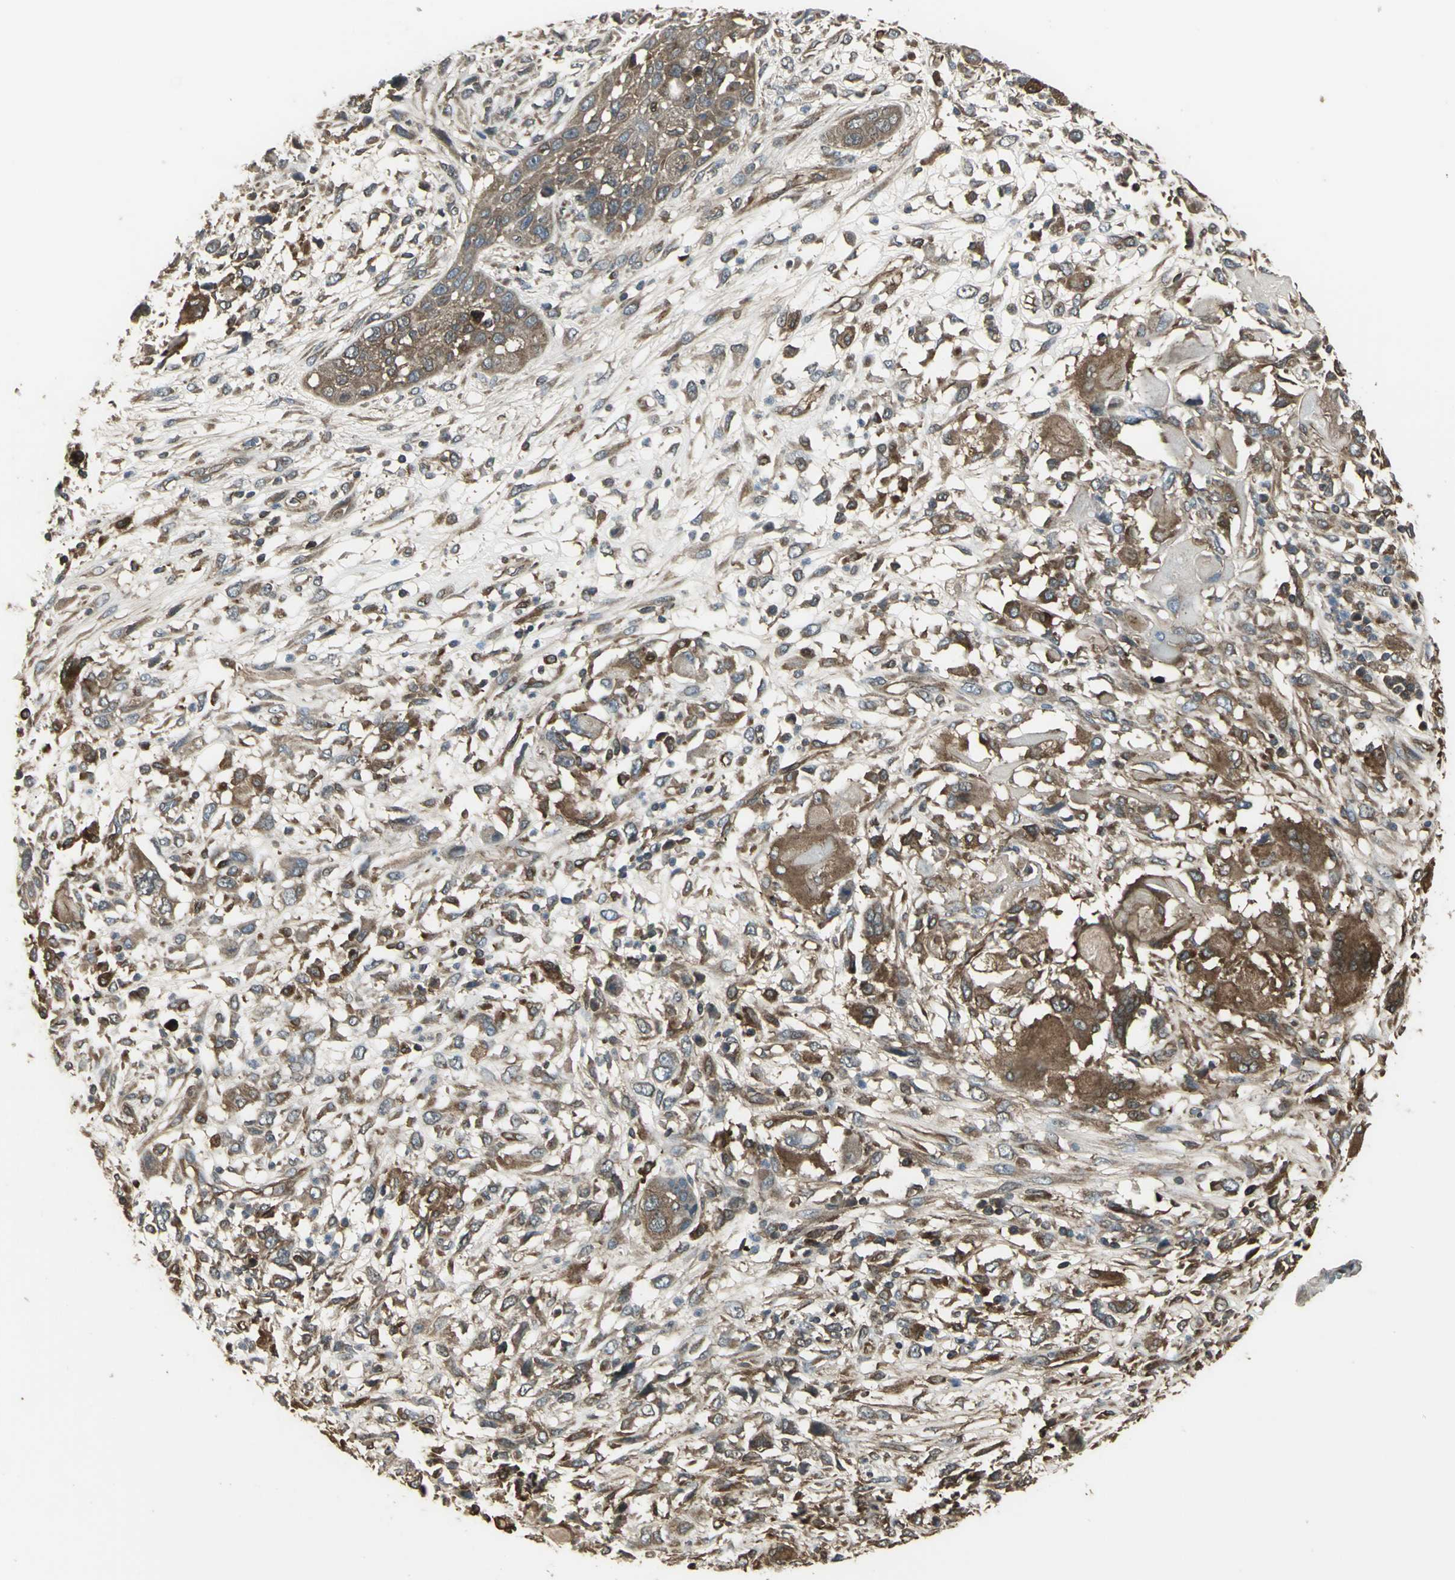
{"staining": {"intensity": "moderate", "quantity": ">75%", "location": "cytoplasmic/membranous"}, "tissue": "head and neck cancer", "cell_type": "Tumor cells", "image_type": "cancer", "snomed": [{"axis": "morphology", "description": "Neoplasm, malignant, NOS"}, {"axis": "topography", "description": "Salivary gland"}, {"axis": "topography", "description": "Head-Neck"}], "caption": "This is a micrograph of immunohistochemistry staining of head and neck neoplasm (malignant), which shows moderate expression in the cytoplasmic/membranous of tumor cells.", "gene": "PRXL2B", "patient": {"sex": "male", "age": 43}}